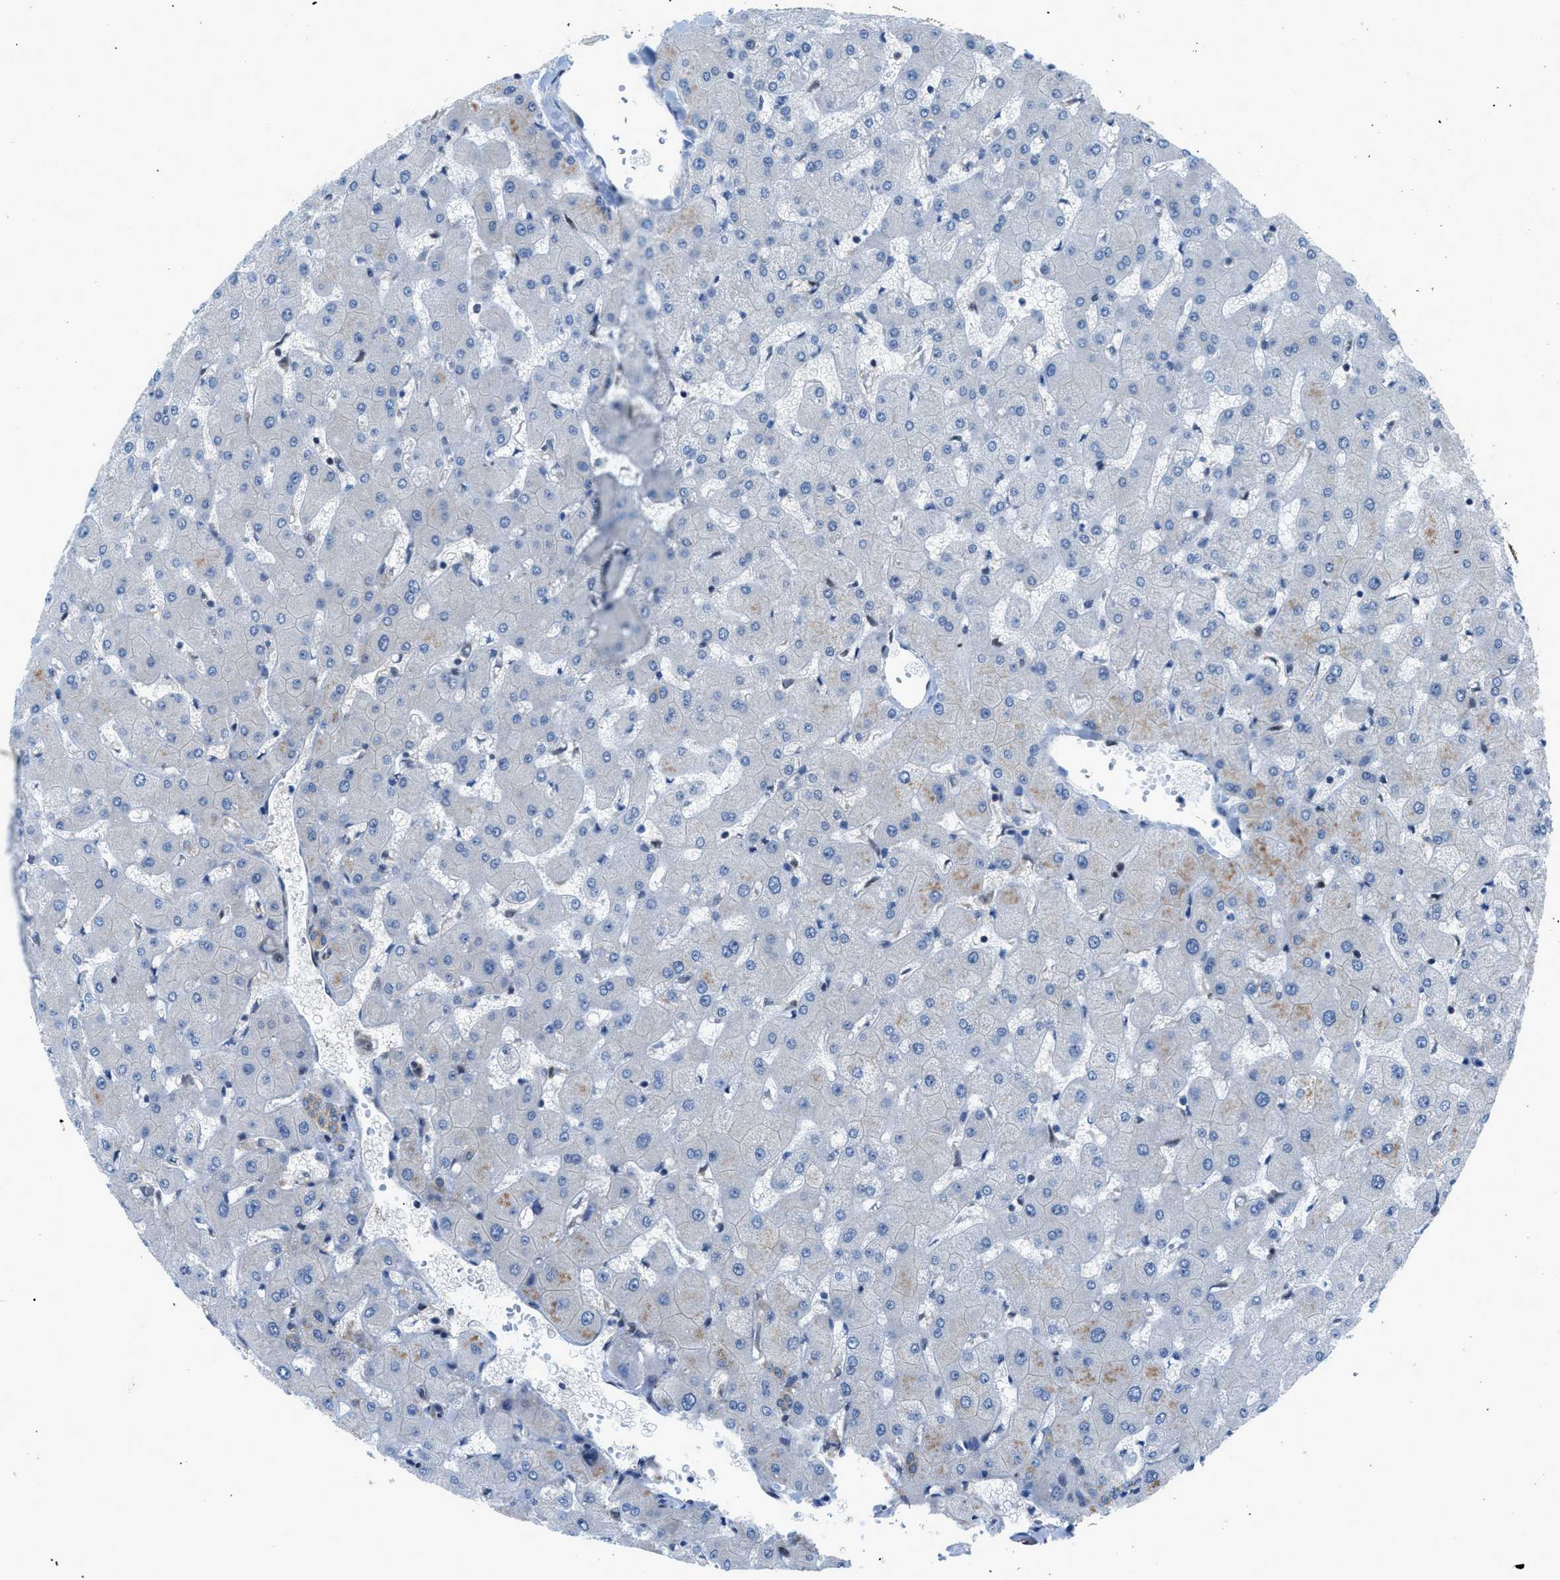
{"staining": {"intensity": "weak", "quantity": "25%-75%", "location": "cytoplasmic/membranous"}, "tissue": "liver", "cell_type": "Cholangiocytes", "image_type": "normal", "snomed": [{"axis": "morphology", "description": "Normal tissue, NOS"}, {"axis": "topography", "description": "Liver"}], "caption": "Normal liver was stained to show a protein in brown. There is low levels of weak cytoplasmic/membranous positivity in about 25%-75% of cholangiocytes. (DAB = brown stain, brightfield microscopy at high magnification).", "gene": "DMAC1", "patient": {"sex": "female", "age": 63}}